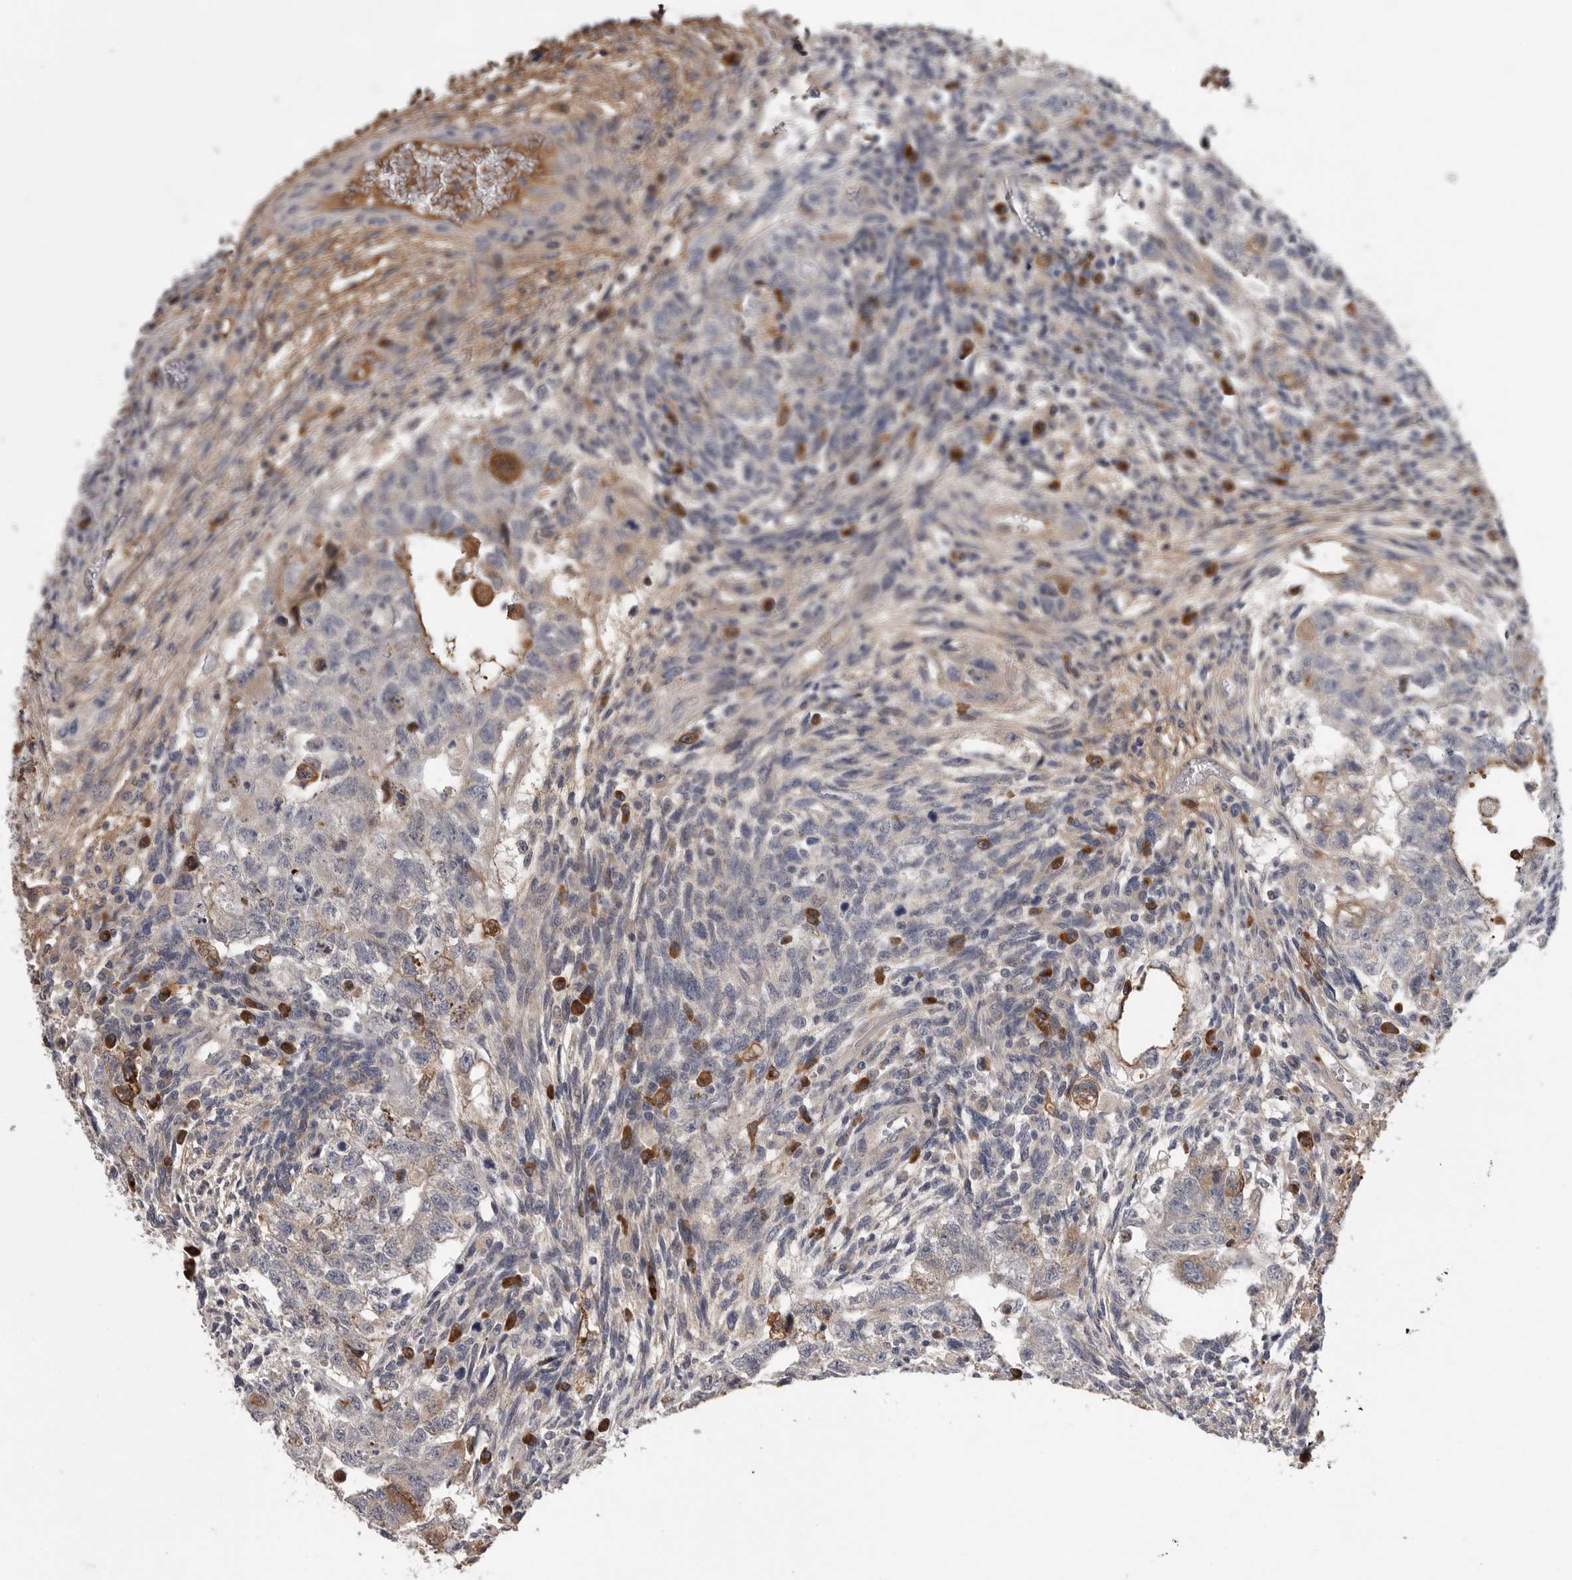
{"staining": {"intensity": "weak", "quantity": "<25%", "location": "cytoplasmic/membranous"}, "tissue": "testis cancer", "cell_type": "Tumor cells", "image_type": "cancer", "snomed": [{"axis": "morphology", "description": "Normal tissue, NOS"}, {"axis": "morphology", "description": "Carcinoma, Embryonal, NOS"}, {"axis": "topography", "description": "Testis"}], "caption": "There is no significant positivity in tumor cells of testis cancer (embryonal carcinoma).", "gene": "ATXN3L", "patient": {"sex": "male", "age": 36}}